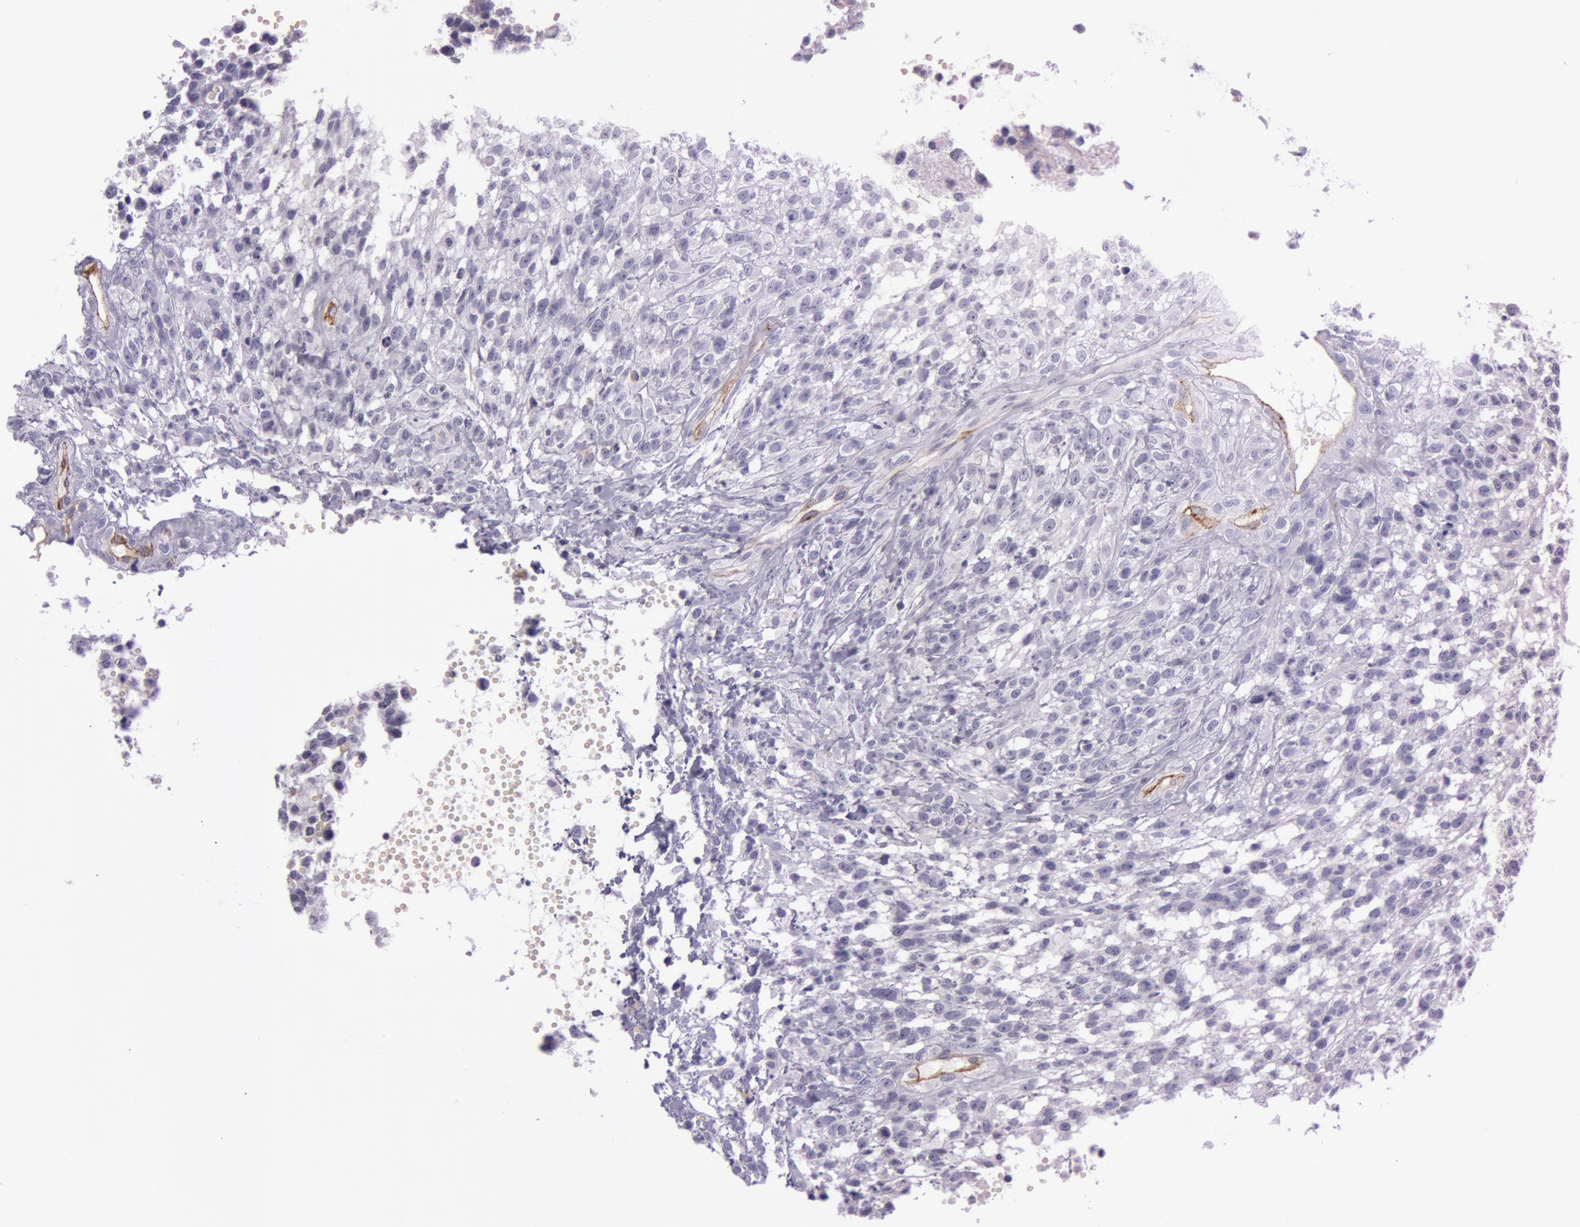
{"staining": {"intensity": "negative", "quantity": "none", "location": "none"}, "tissue": "glioma", "cell_type": "Tumor cells", "image_type": "cancer", "snomed": [{"axis": "morphology", "description": "Glioma, malignant, High grade"}, {"axis": "topography", "description": "Brain"}], "caption": "An IHC photomicrograph of high-grade glioma (malignant) is shown. There is no staining in tumor cells of high-grade glioma (malignant).", "gene": "FOLH1", "patient": {"sex": "male", "age": 66}}